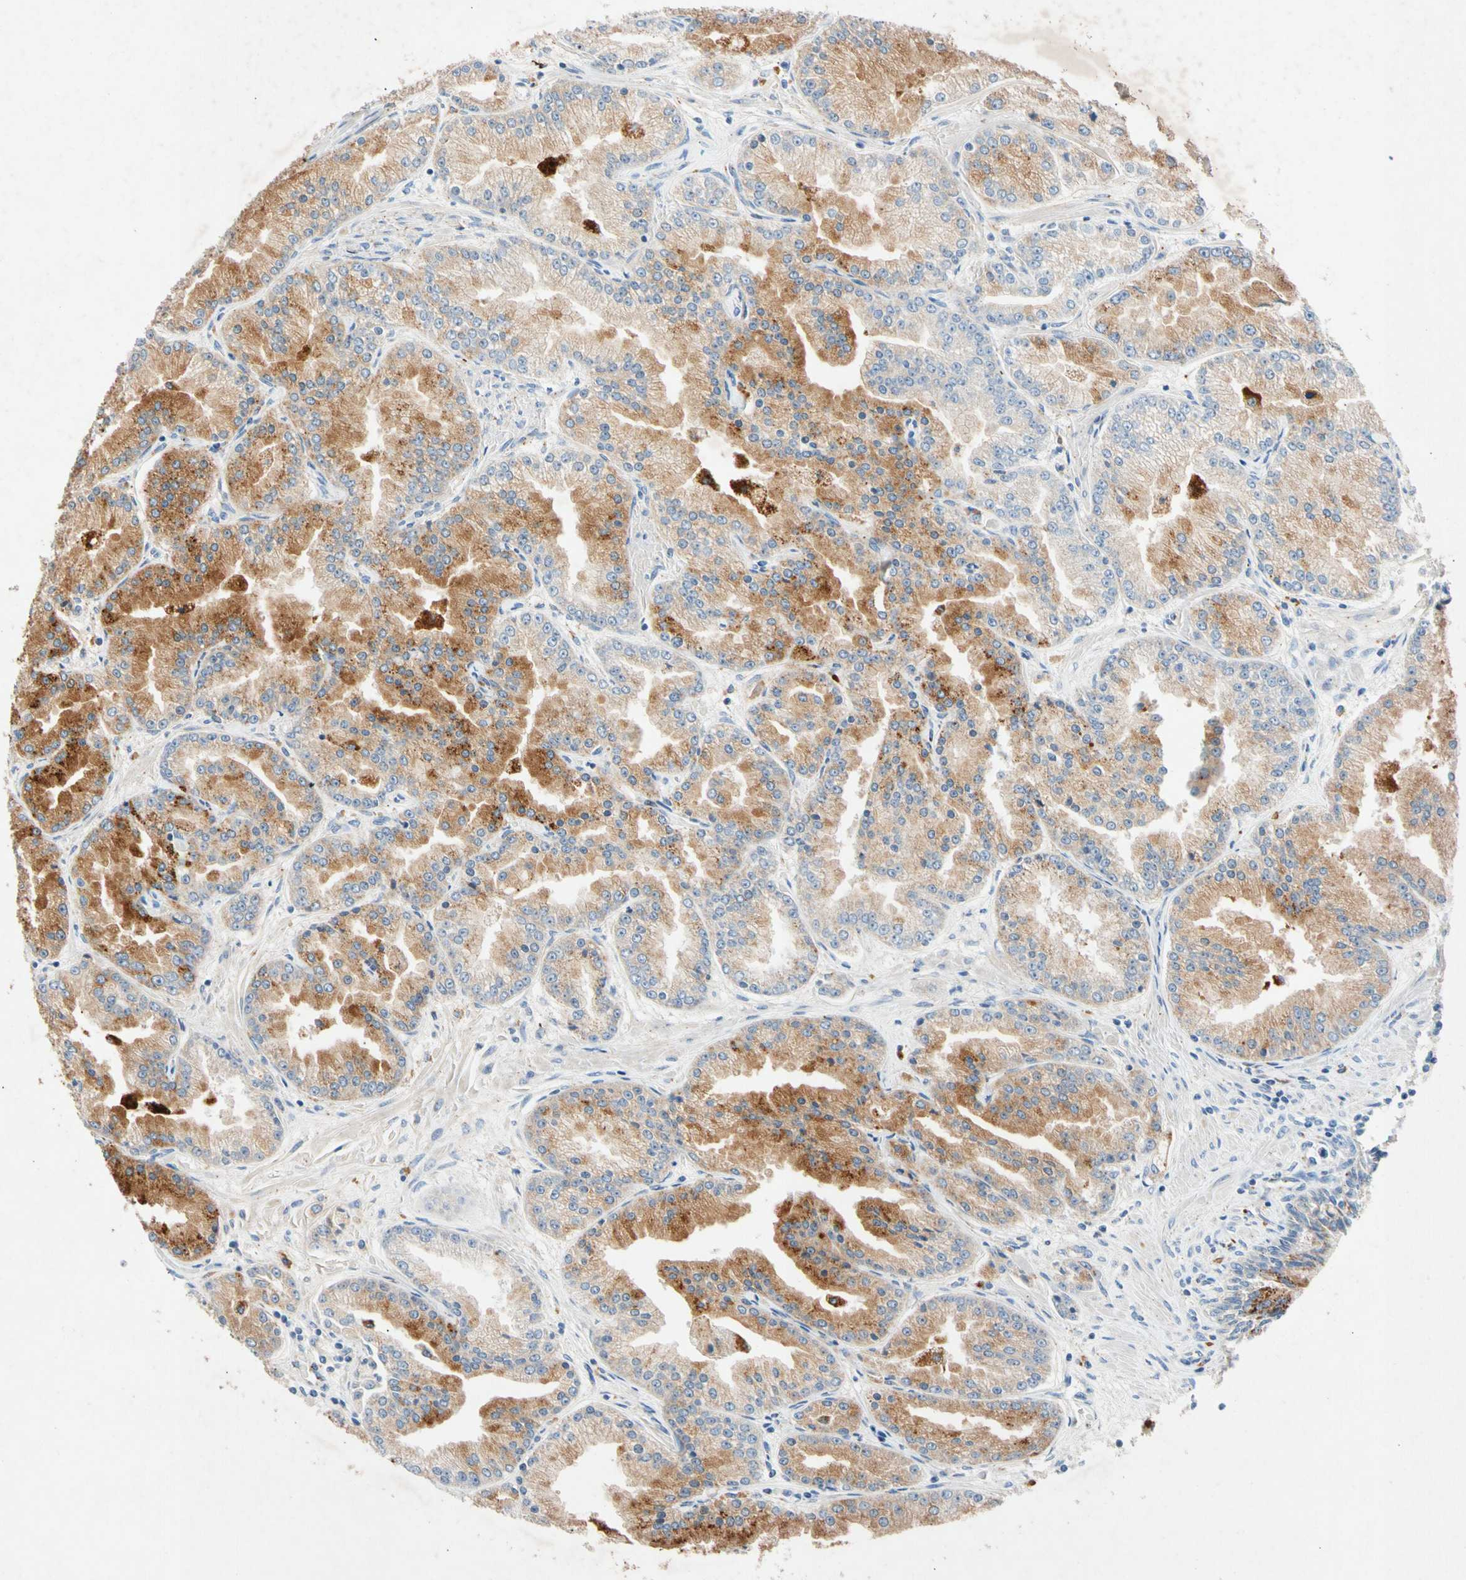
{"staining": {"intensity": "moderate", "quantity": ">75%", "location": "cytoplasmic/membranous"}, "tissue": "prostate cancer", "cell_type": "Tumor cells", "image_type": "cancer", "snomed": [{"axis": "morphology", "description": "Adenocarcinoma, High grade"}, {"axis": "topography", "description": "Prostate"}], "caption": "High-grade adenocarcinoma (prostate) tissue reveals moderate cytoplasmic/membranous expression in about >75% of tumor cells", "gene": "GASK1B", "patient": {"sex": "male", "age": 61}}